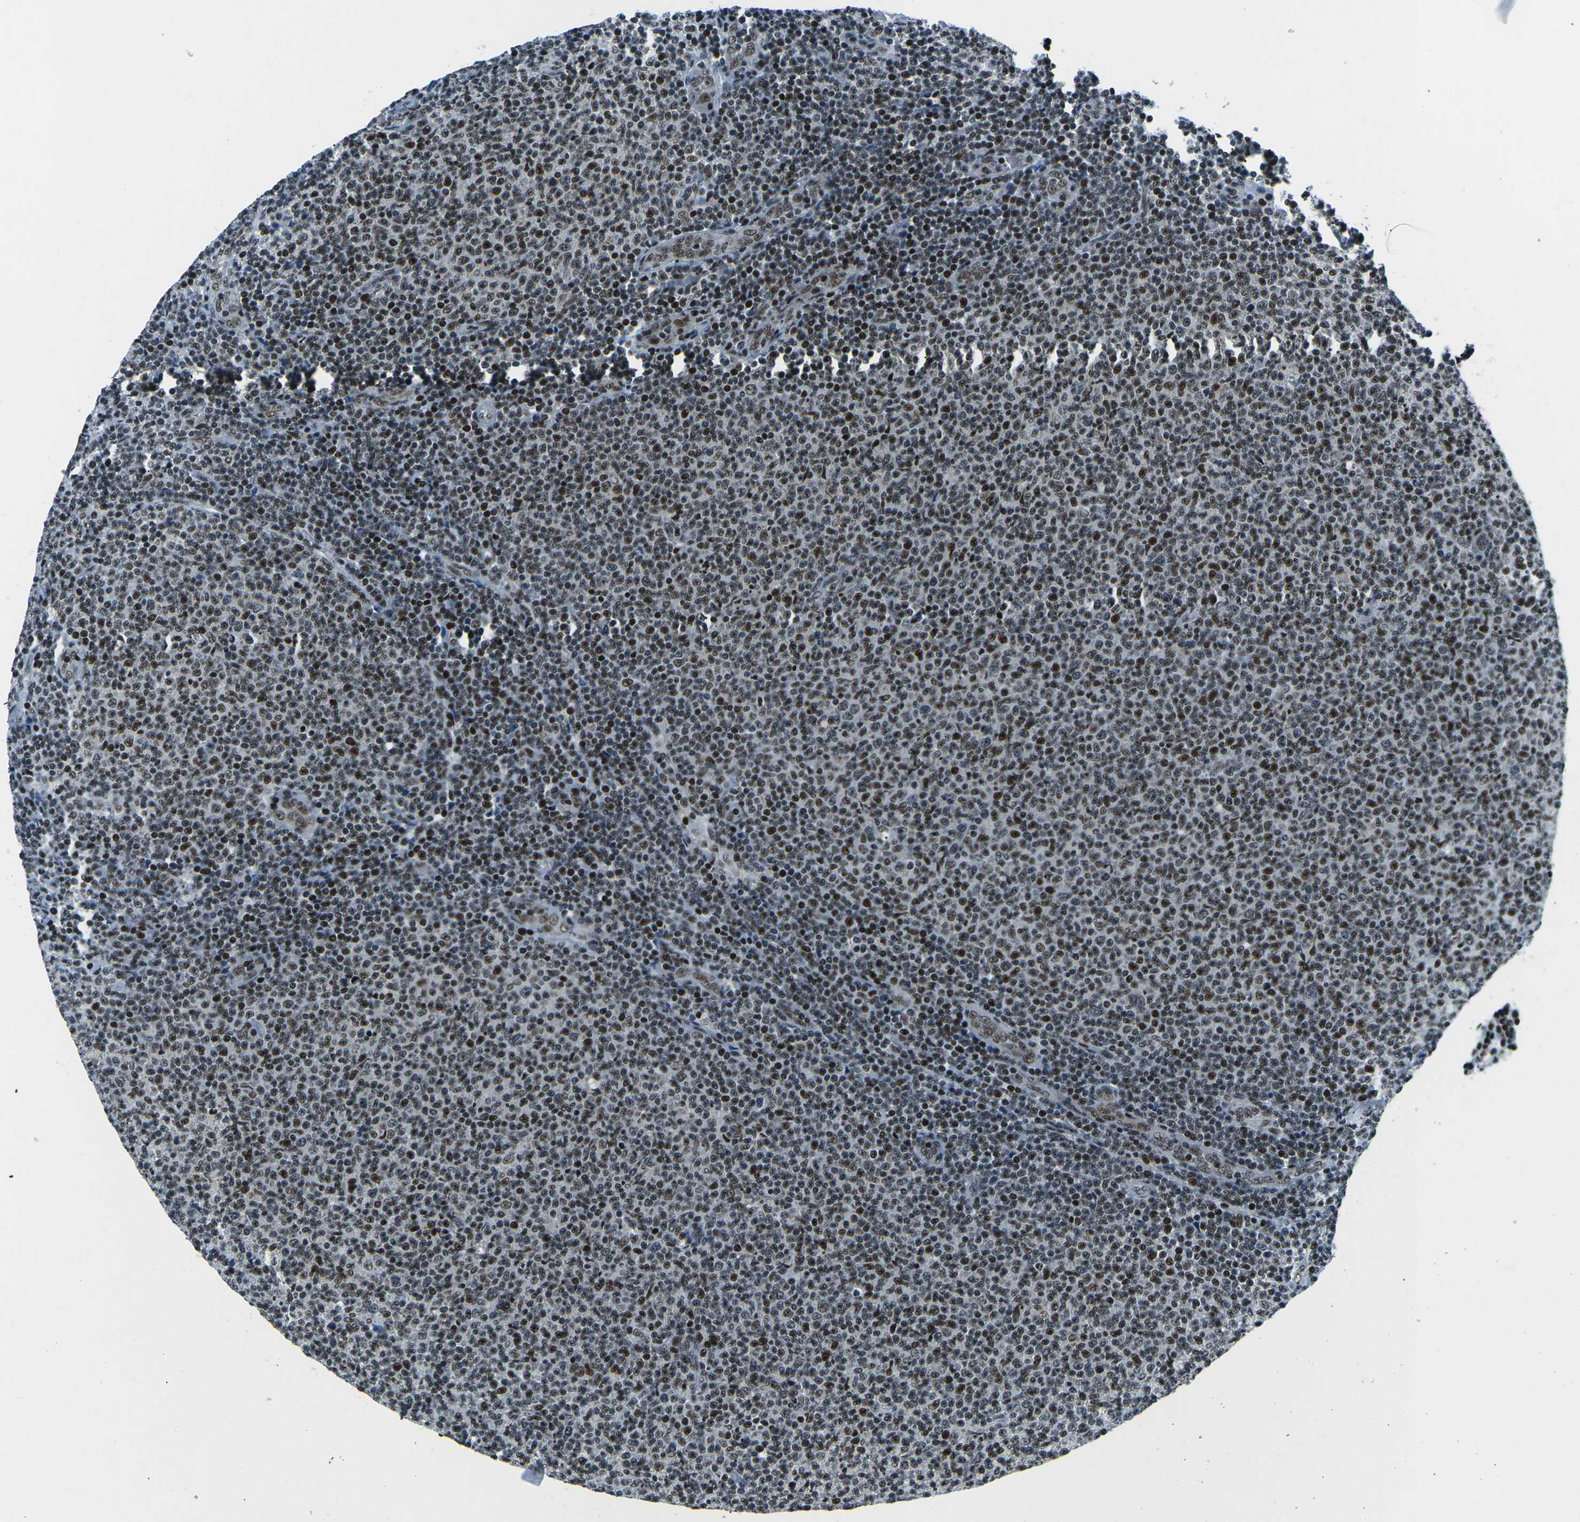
{"staining": {"intensity": "moderate", "quantity": "25%-75%", "location": "nuclear"}, "tissue": "lymphoma", "cell_type": "Tumor cells", "image_type": "cancer", "snomed": [{"axis": "morphology", "description": "Malignant lymphoma, non-Hodgkin's type, Low grade"}, {"axis": "topography", "description": "Lymph node"}], "caption": "The image shows immunohistochemical staining of lymphoma. There is moderate nuclear staining is appreciated in about 25%-75% of tumor cells.", "gene": "RBL2", "patient": {"sex": "male", "age": 66}}